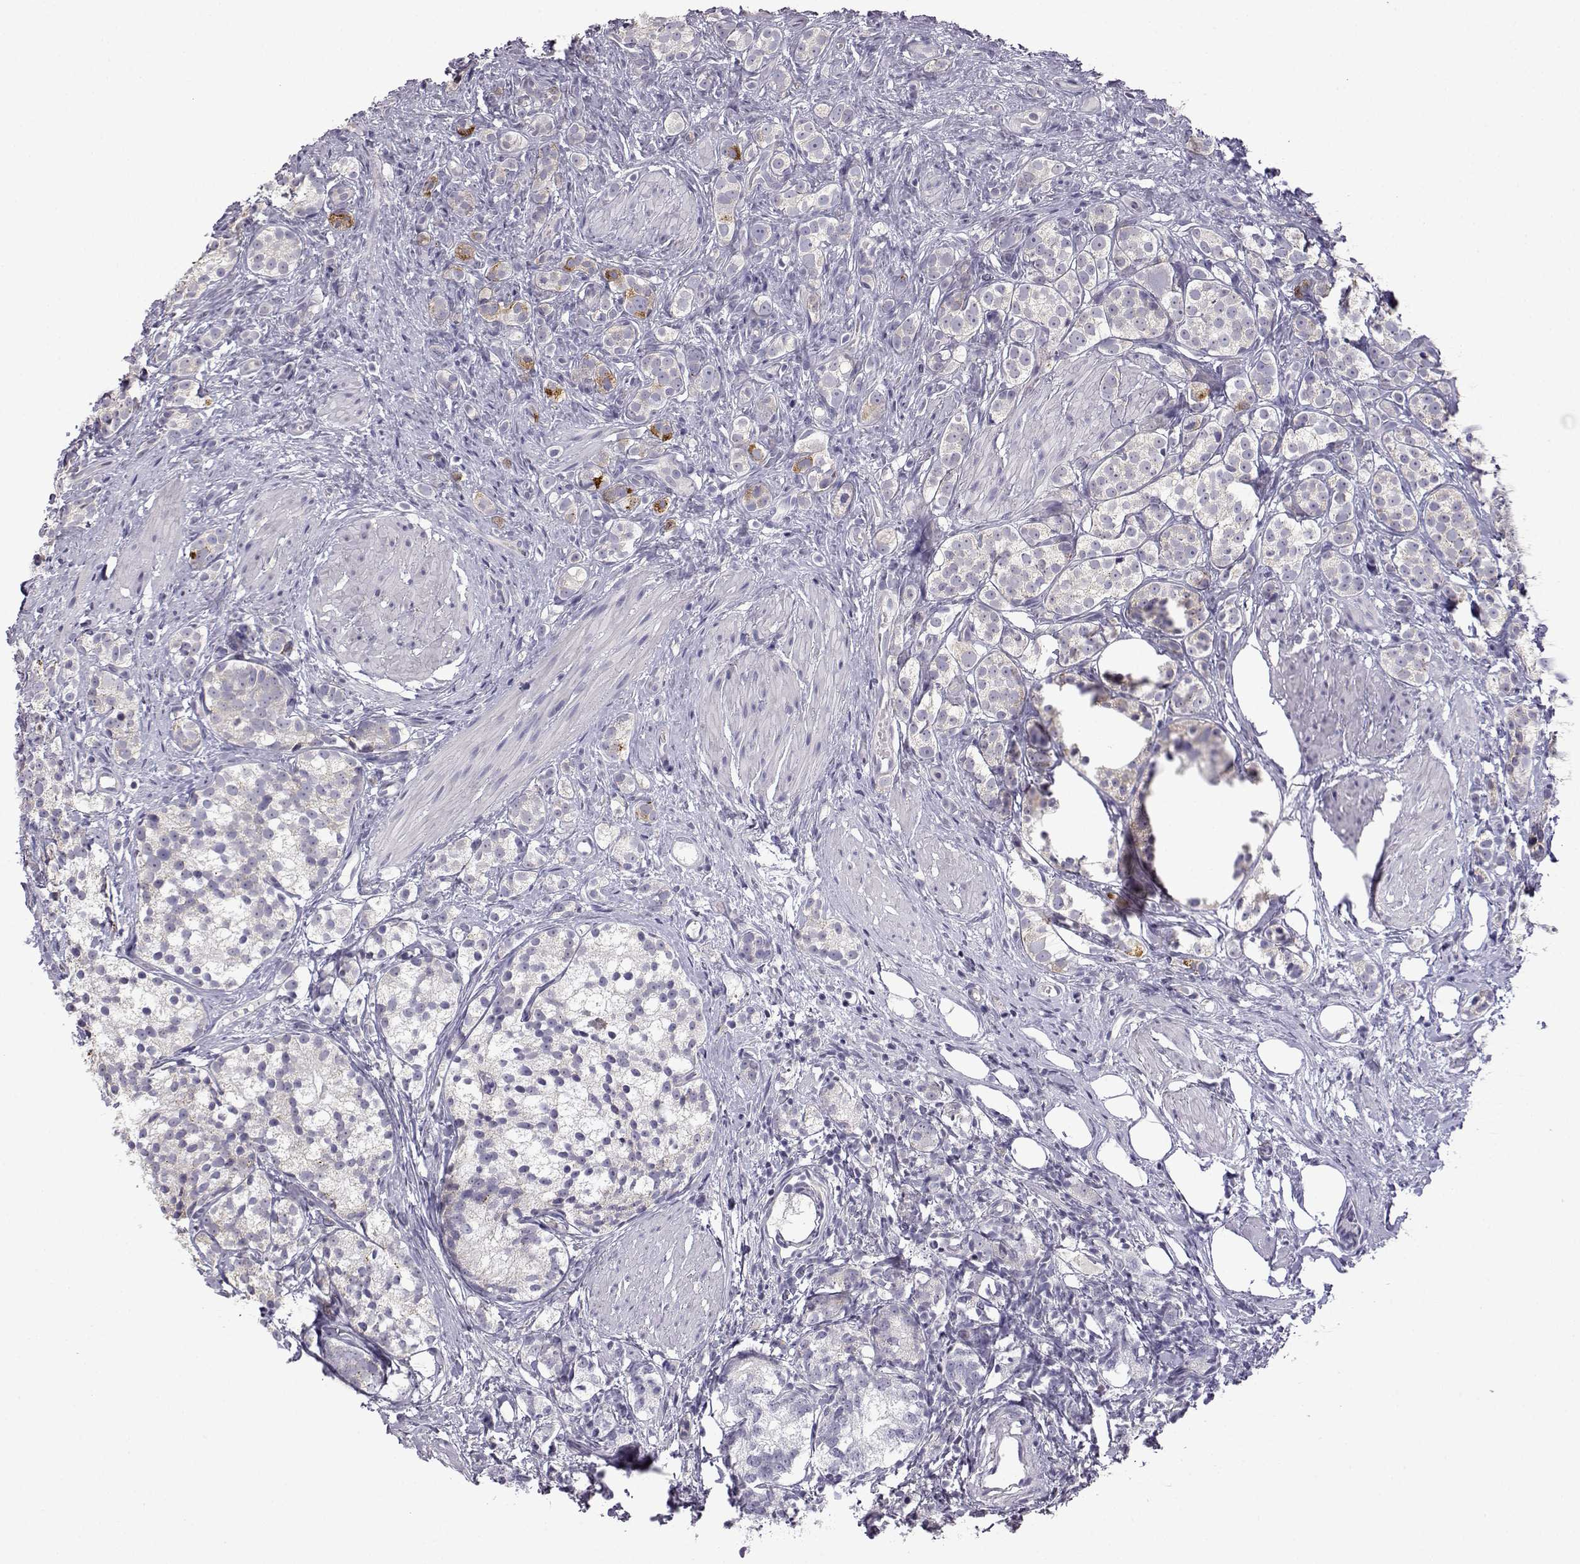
{"staining": {"intensity": "negative", "quantity": "none", "location": "none"}, "tissue": "prostate cancer", "cell_type": "Tumor cells", "image_type": "cancer", "snomed": [{"axis": "morphology", "description": "Adenocarcinoma, High grade"}, {"axis": "topography", "description": "Prostate"}], "caption": "Immunohistochemical staining of adenocarcinoma (high-grade) (prostate) demonstrates no significant expression in tumor cells. The staining is performed using DAB brown chromogen with nuclei counter-stained in using hematoxylin.", "gene": "VGF", "patient": {"sex": "male", "age": 53}}